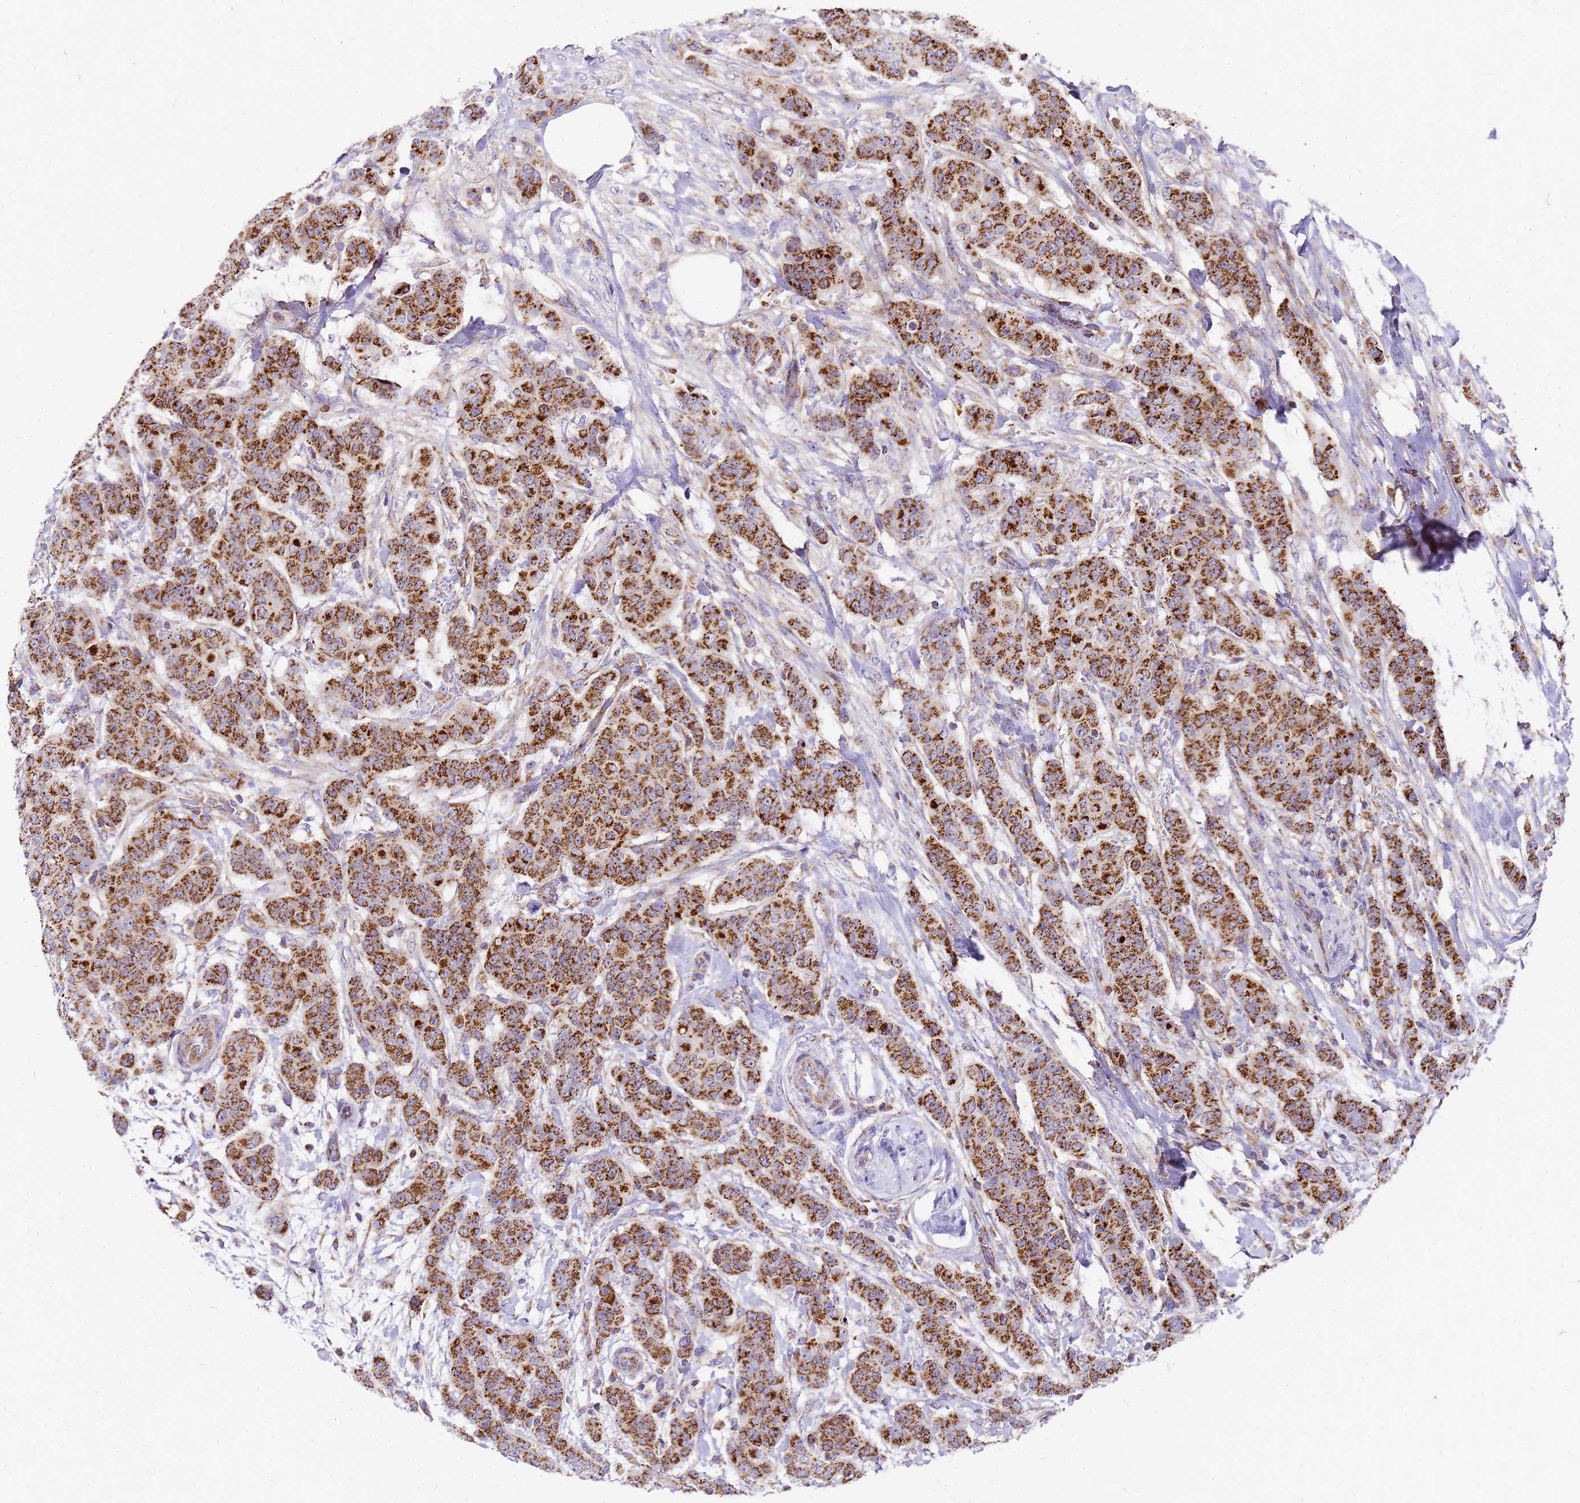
{"staining": {"intensity": "strong", "quantity": ">75%", "location": "cytoplasmic/membranous"}, "tissue": "breast cancer", "cell_type": "Tumor cells", "image_type": "cancer", "snomed": [{"axis": "morphology", "description": "Duct carcinoma"}, {"axis": "topography", "description": "Breast"}], "caption": "Breast cancer tissue displays strong cytoplasmic/membranous expression in about >75% of tumor cells, visualized by immunohistochemistry.", "gene": "MRPS26", "patient": {"sex": "female", "age": 40}}